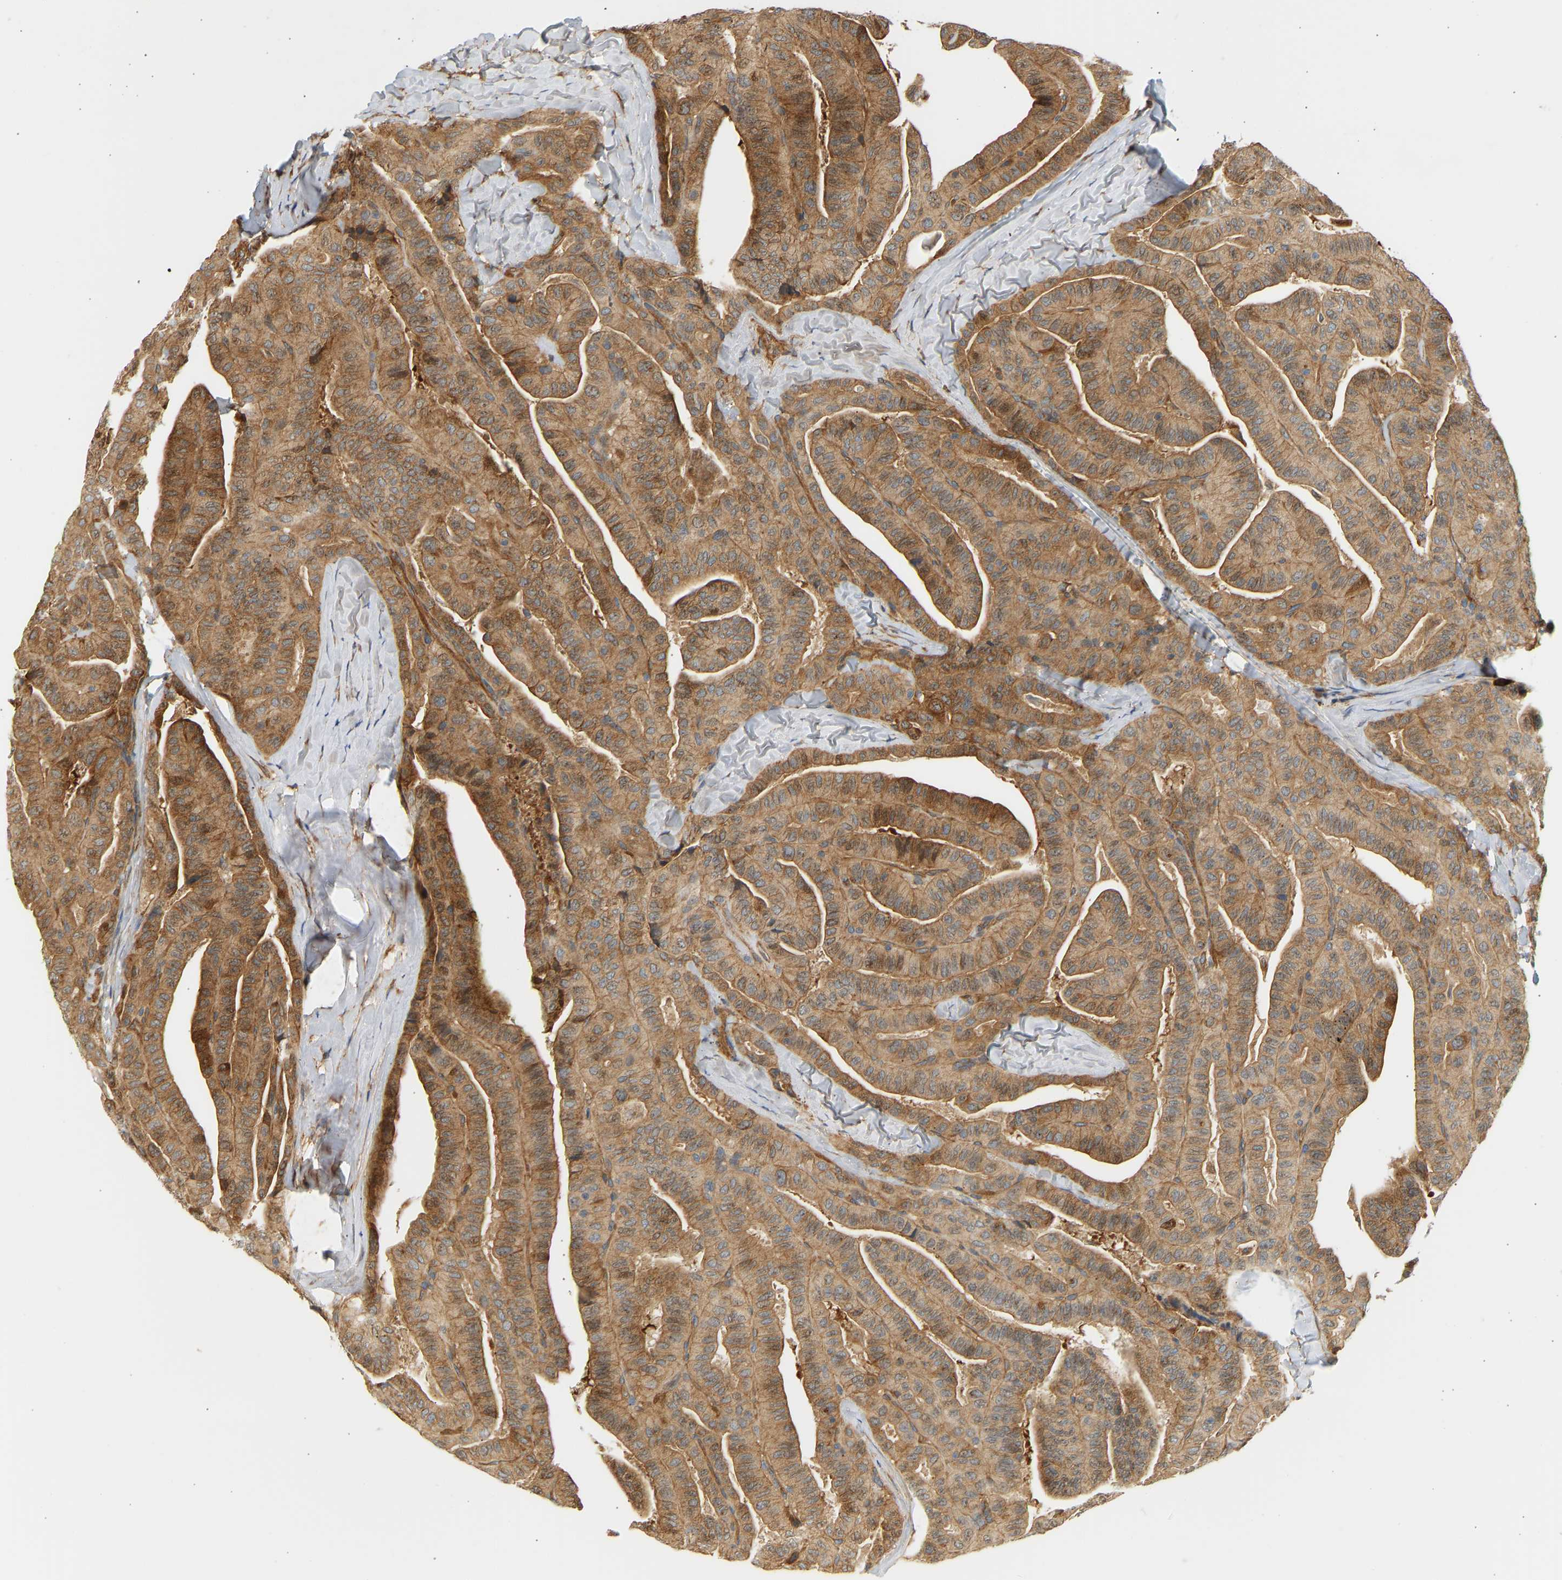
{"staining": {"intensity": "moderate", "quantity": ">75%", "location": "cytoplasmic/membranous"}, "tissue": "thyroid cancer", "cell_type": "Tumor cells", "image_type": "cancer", "snomed": [{"axis": "morphology", "description": "Papillary adenocarcinoma, NOS"}, {"axis": "topography", "description": "Thyroid gland"}], "caption": "A brown stain highlights moderate cytoplasmic/membranous positivity of a protein in human thyroid cancer (papillary adenocarcinoma) tumor cells. The protein of interest is stained brown, and the nuclei are stained in blue (DAB IHC with brightfield microscopy, high magnification).", "gene": "CEP57", "patient": {"sex": "male", "age": 77}}